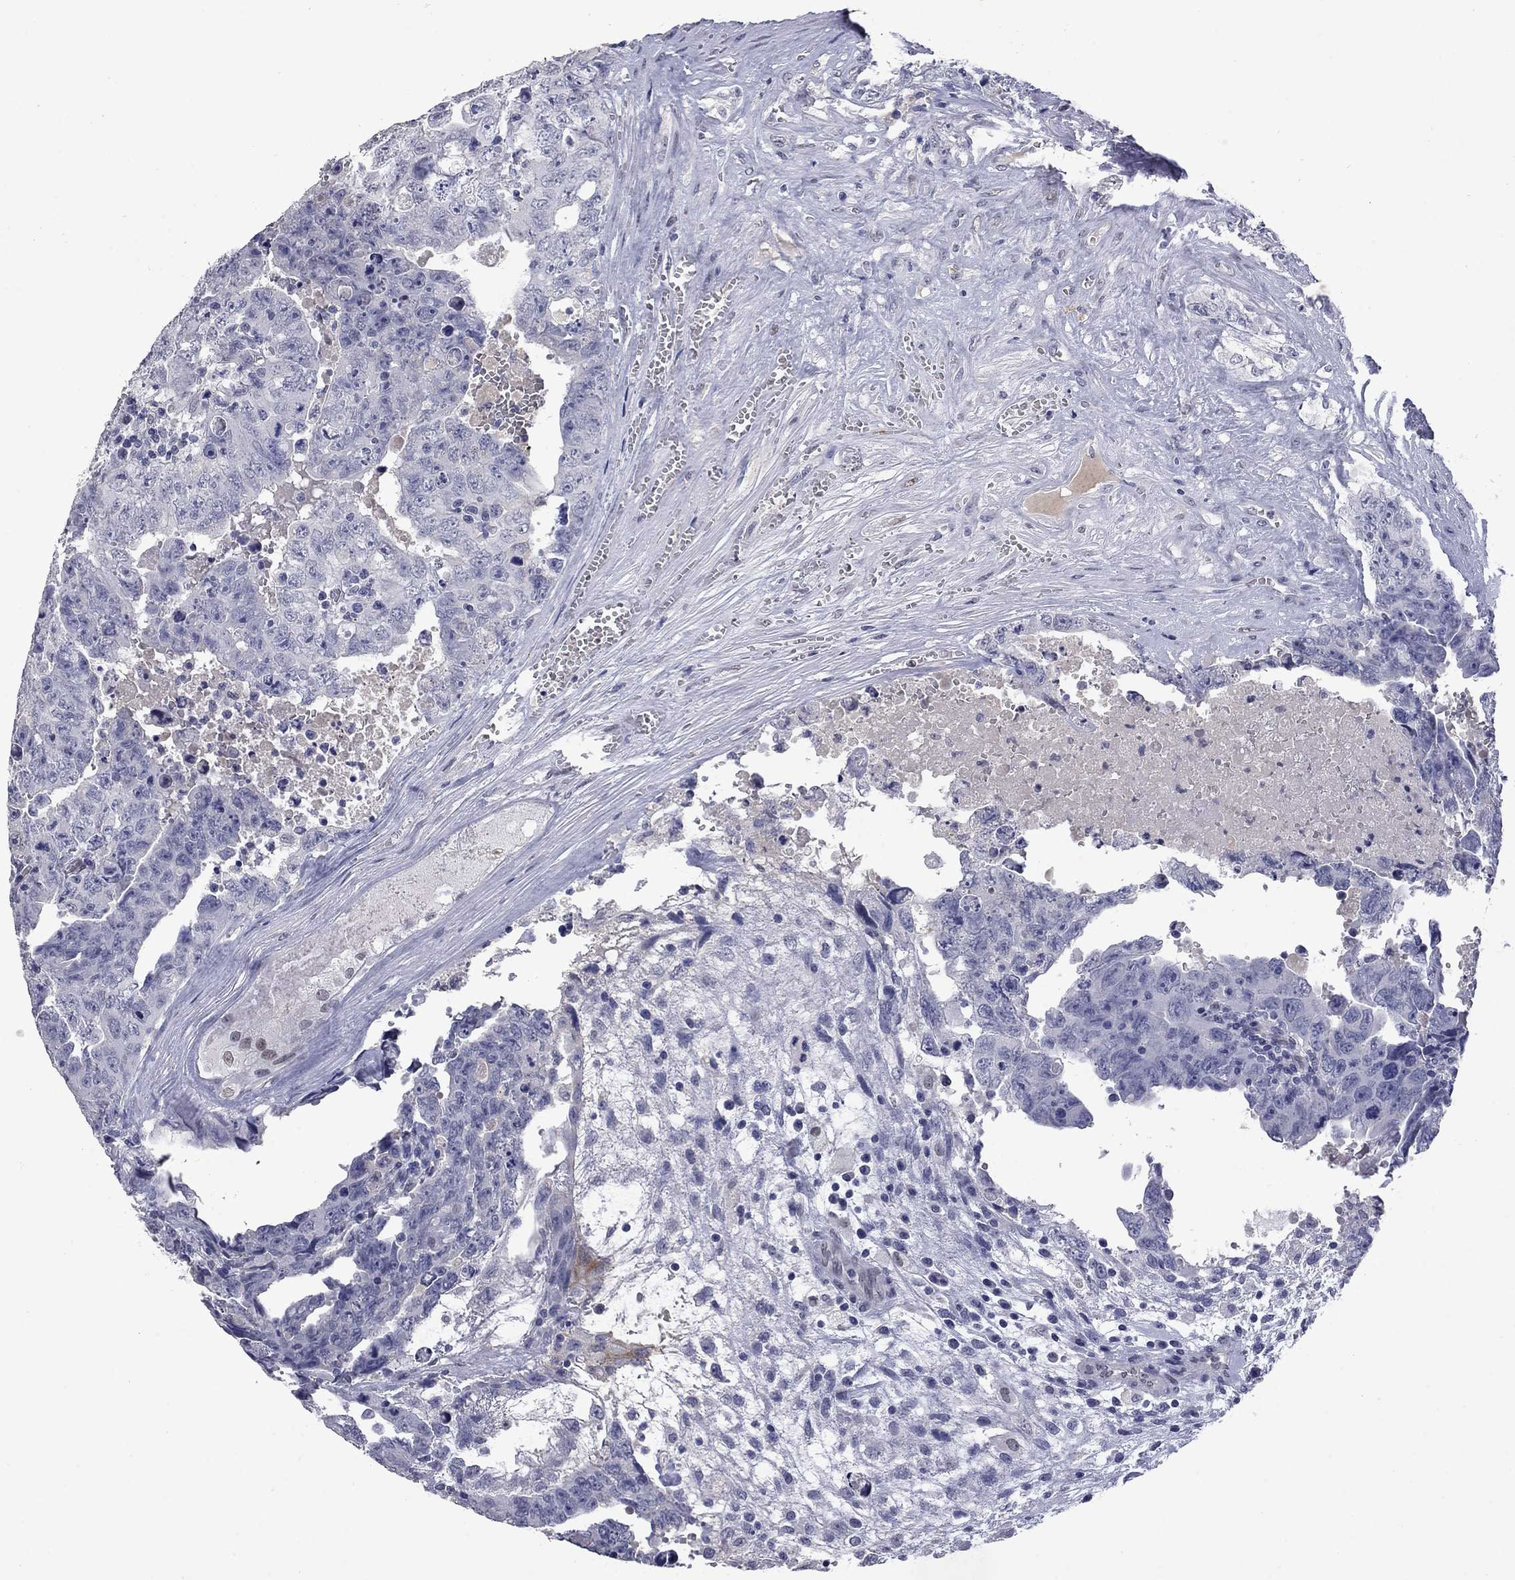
{"staining": {"intensity": "negative", "quantity": "none", "location": "none"}, "tissue": "testis cancer", "cell_type": "Tumor cells", "image_type": "cancer", "snomed": [{"axis": "morphology", "description": "Carcinoma, Embryonal, NOS"}, {"axis": "topography", "description": "Testis"}], "caption": "Immunohistochemical staining of testis embryonal carcinoma exhibits no significant positivity in tumor cells.", "gene": "SLC51A", "patient": {"sex": "male", "age": 24}}